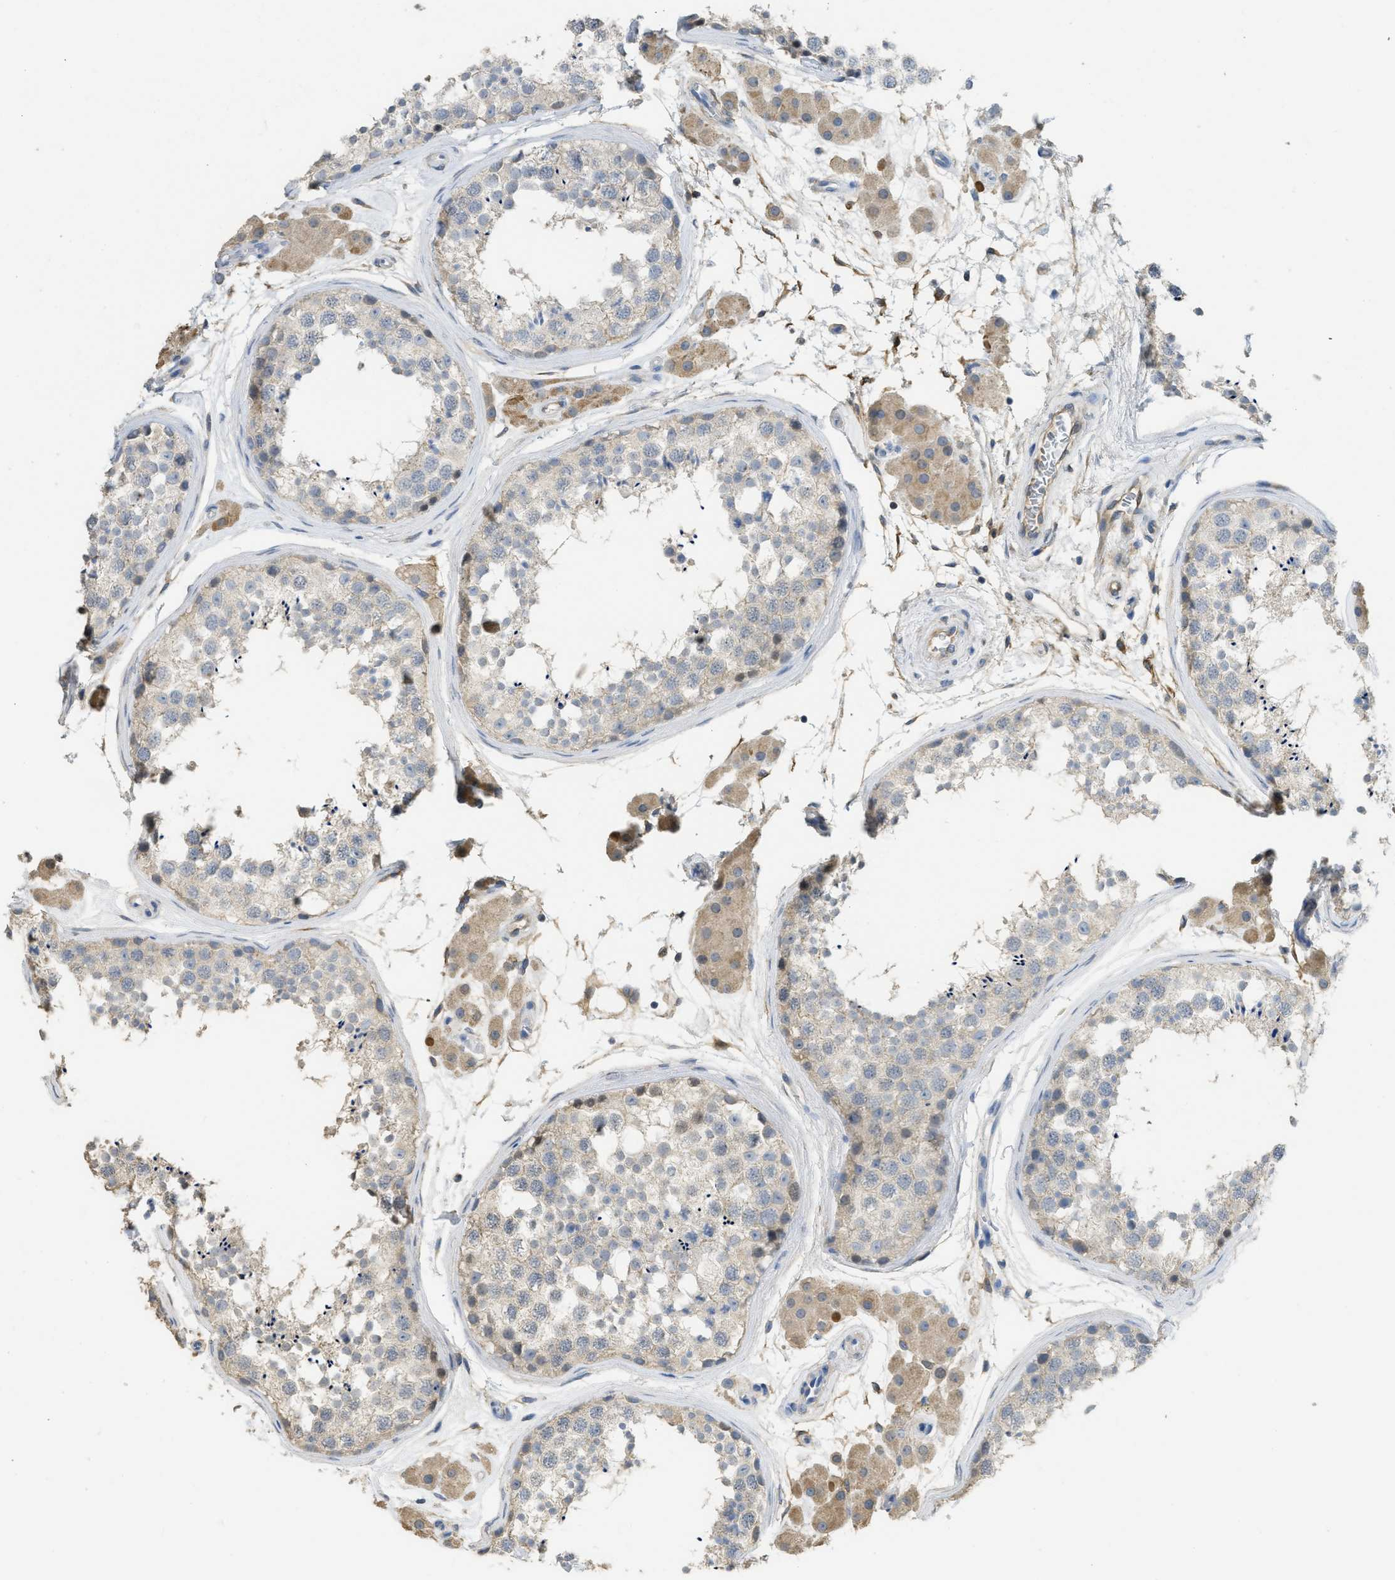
{"staining": {"intensity": "weak", "quantity": "<25%", "location": "cytoplasmic/membranous"}, "tissue": "testis", "cell_type": "Cells in seminiferous ducts", "image_type": "normal", "snomed": [{"axis": "morphology", "description": "Normal tissue, NOS"}, {"axis": "topography", "description": "Testis"}], "caption": "Immunohistochemical staining of unremarkable testis demonstrates no significant staining in cells in seminiferous ducts. Brightfield microscopy of immunohistochemistry stained with DAB (3,3'-diaminobenzidine) (brown) and hematoxylin (blue), captured at high magnification.", "gene": "SFXN2", "patient": {"sex": "male", "age": 56}}